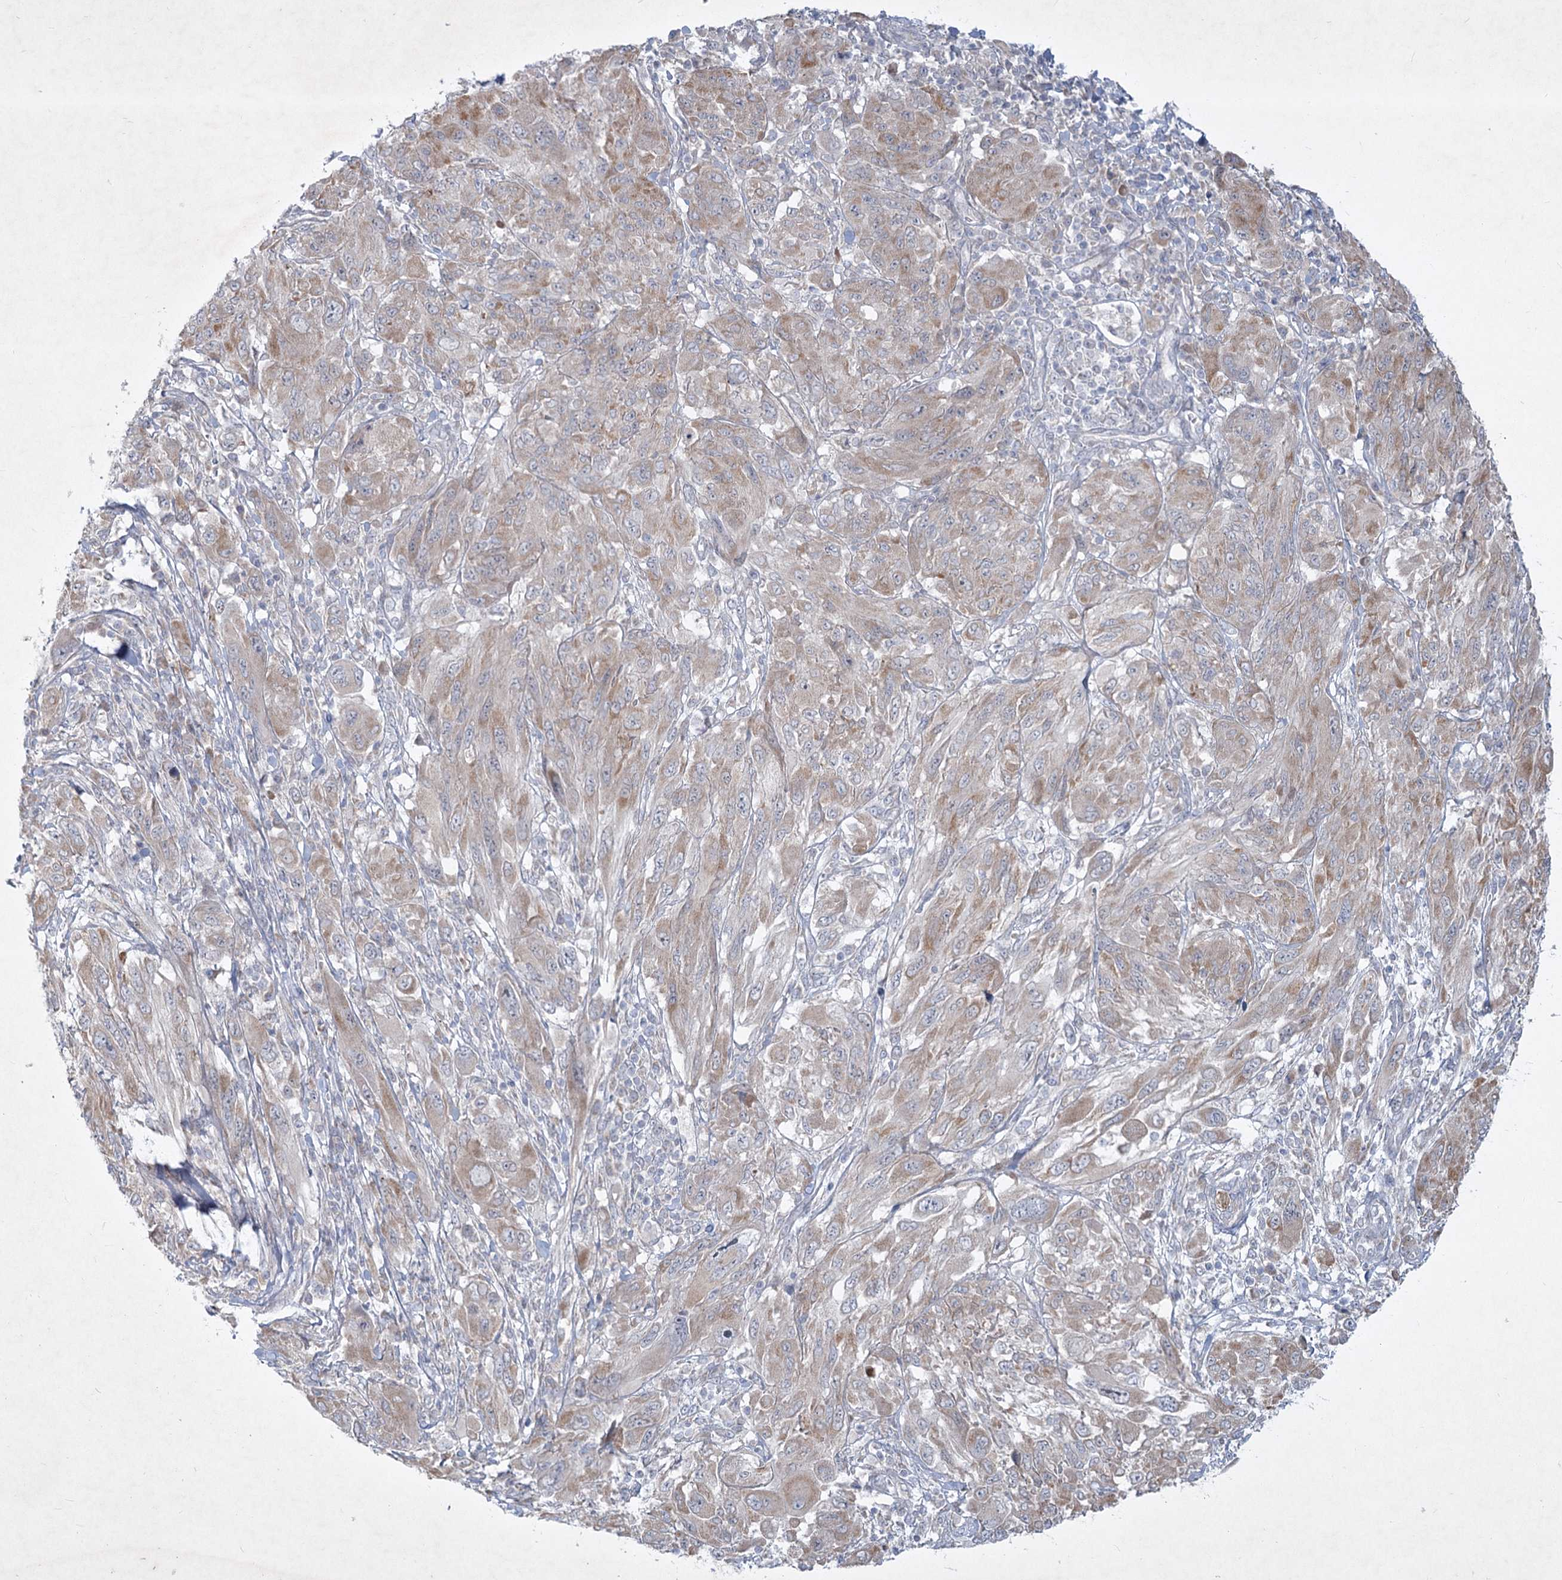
{"staining": {"intensity": "weak", "quantity": "25%-75%", "location": "cytoplasmic/membranous"}, "tissue": "melanoma", "cell_type": "Tumor cells", "image_type": "cancer", "snomed": [{"axis": "morphology", "description": "Malignant melanoma, NOS"}, {"axis": "topography", "description": "Skin"}], "caption": "Immunohistochemistry (DAB) staining of melanoma exhibits weak cytoplasmic/membranous protein positivity in about 25%-75% of tumor cells.", "gene": "PLA2G12A", "patient": {"sex": "female", "age": 91}}